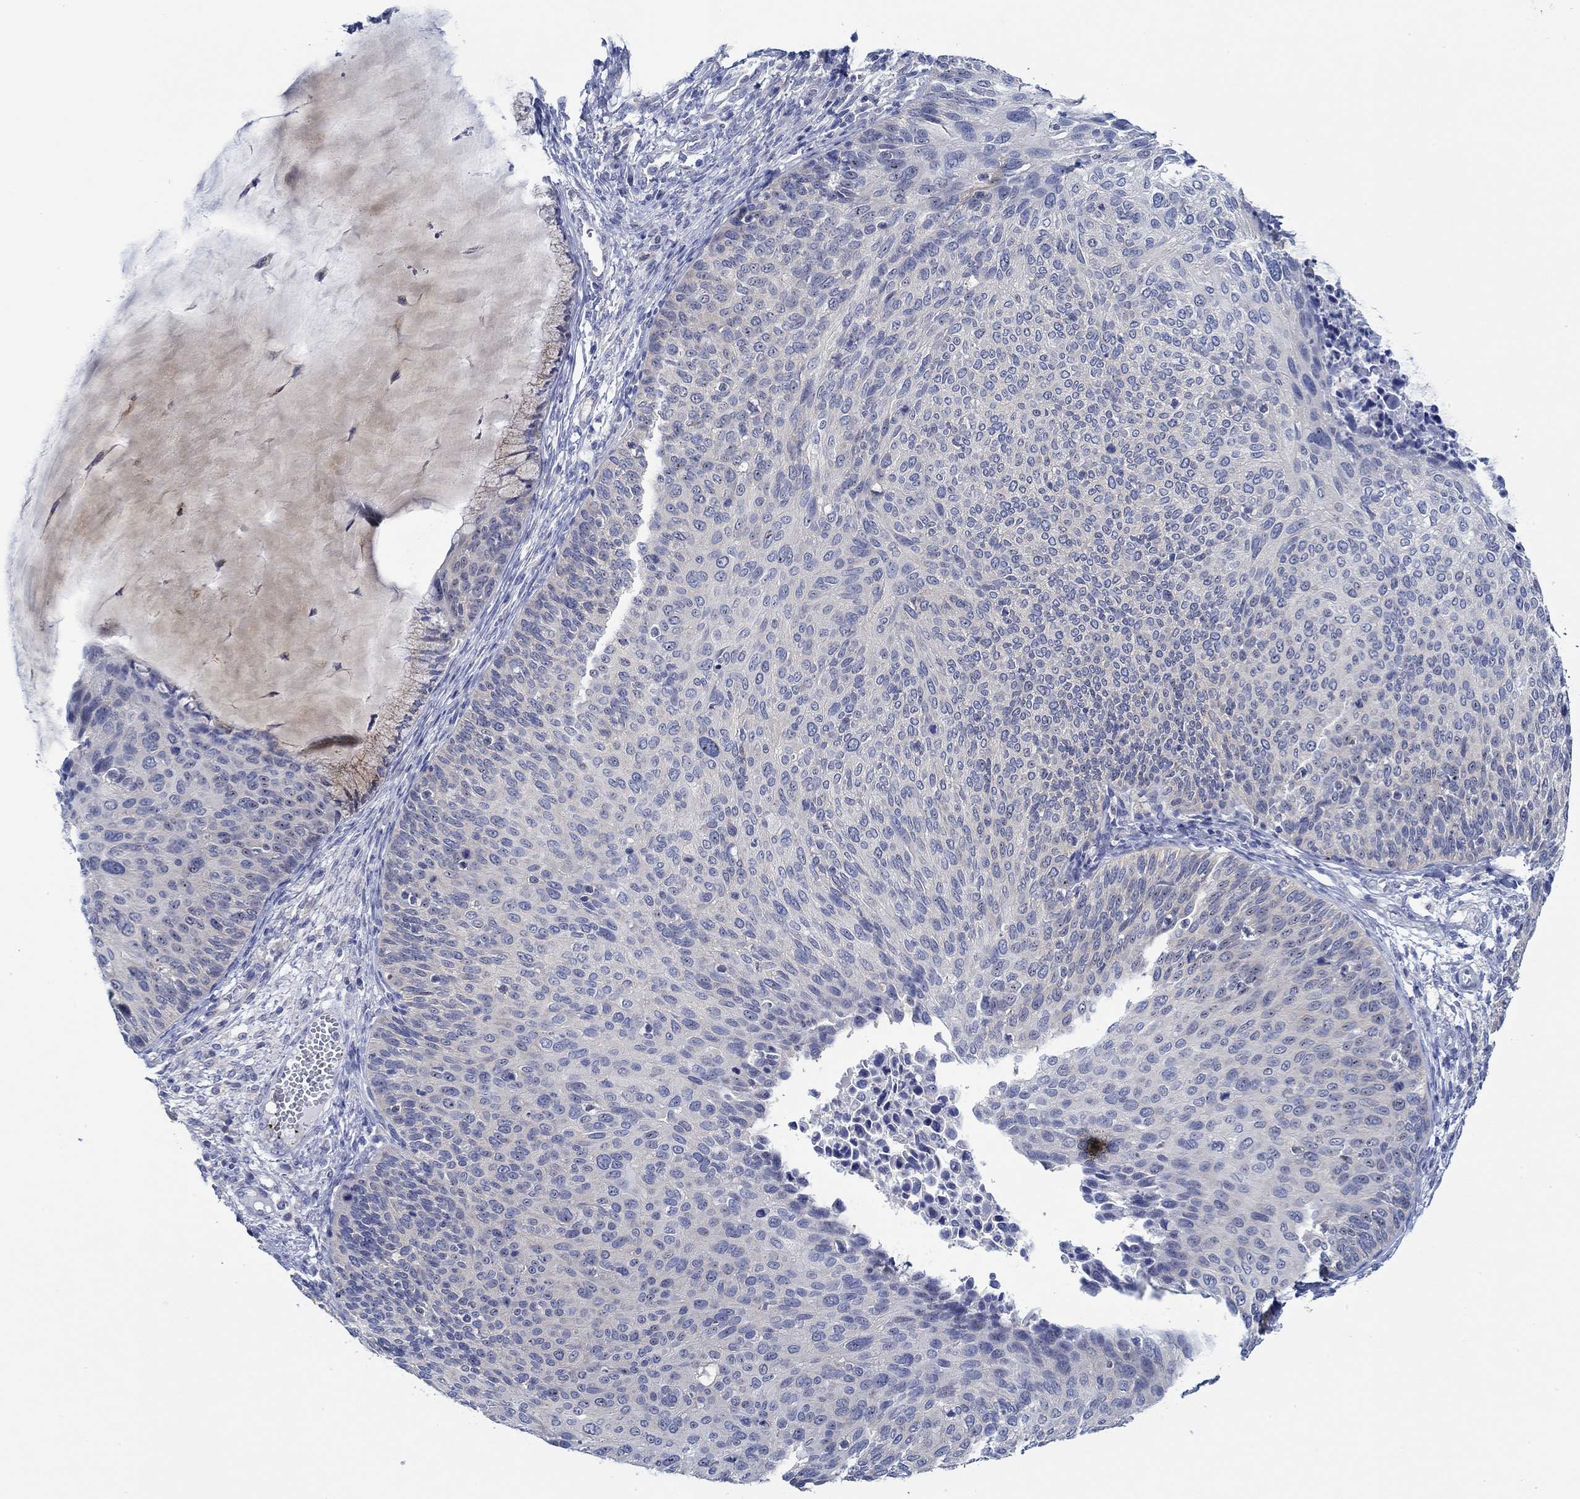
{"staining": {"intensity": "negative", "quantity": "none", "location": "none"}, "tissue": "cervical cancer", "cell_type": "Tumor cells", "image_type": "cancer", "snomed": [{"axis": "morphology", "description": "Squamous cell carcinoma, NOS"}, {"axis": "topography", "description": "Cervix"}], "caption": "DAB immunohistochemical staining of cervical cancer (squamous cell carcinoma) reveals no significant expression in tumor cells.", "gene": "SLC27A3", "patient": {"sex": "female", "age": 36}}